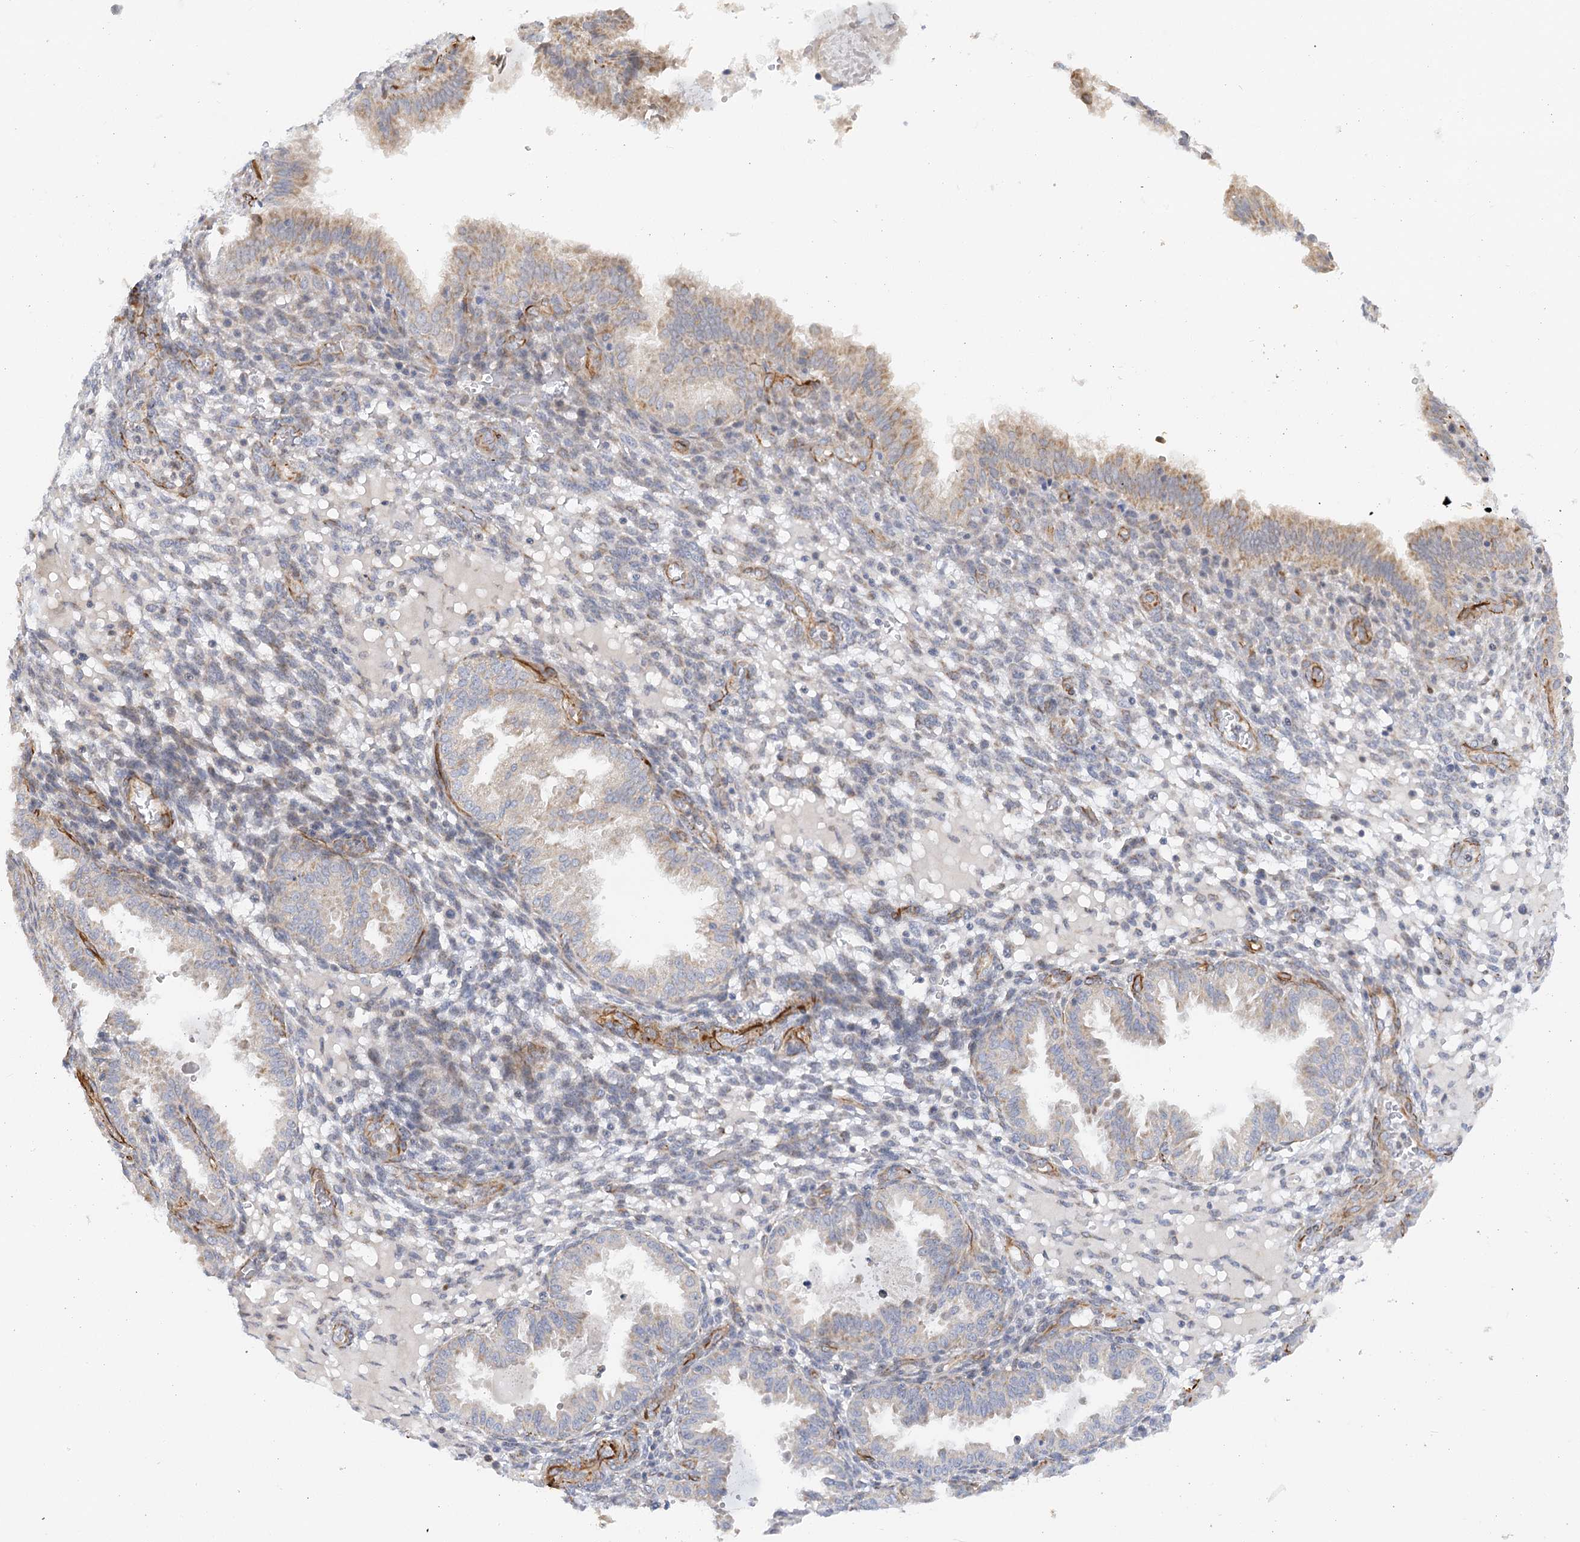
{"staining": {"intensity": "negative", "quantity": "none", "location": "none"}, "tissue": "endometrium", "cell_type": "Cells in endometrial stroma", "image_type": "normal", "snomed": [{"axis": "morphology", "description": "Normal tissue, NOS"}, {"axis": "topography", "description": "Endometrium"}], "caption": "Photomicrograph shows no significant protein expression in cells in endometrial stroma of benign endometrium. The staining was performed using DAB (3,3'-diaminobenzidine) to visualize the protein expression in brown, while the nuclei were stained in blue with hematoxylin (Magnification: 20x).", "gene": "NELL2", "patient": {"sex": "female", "age": 33}}